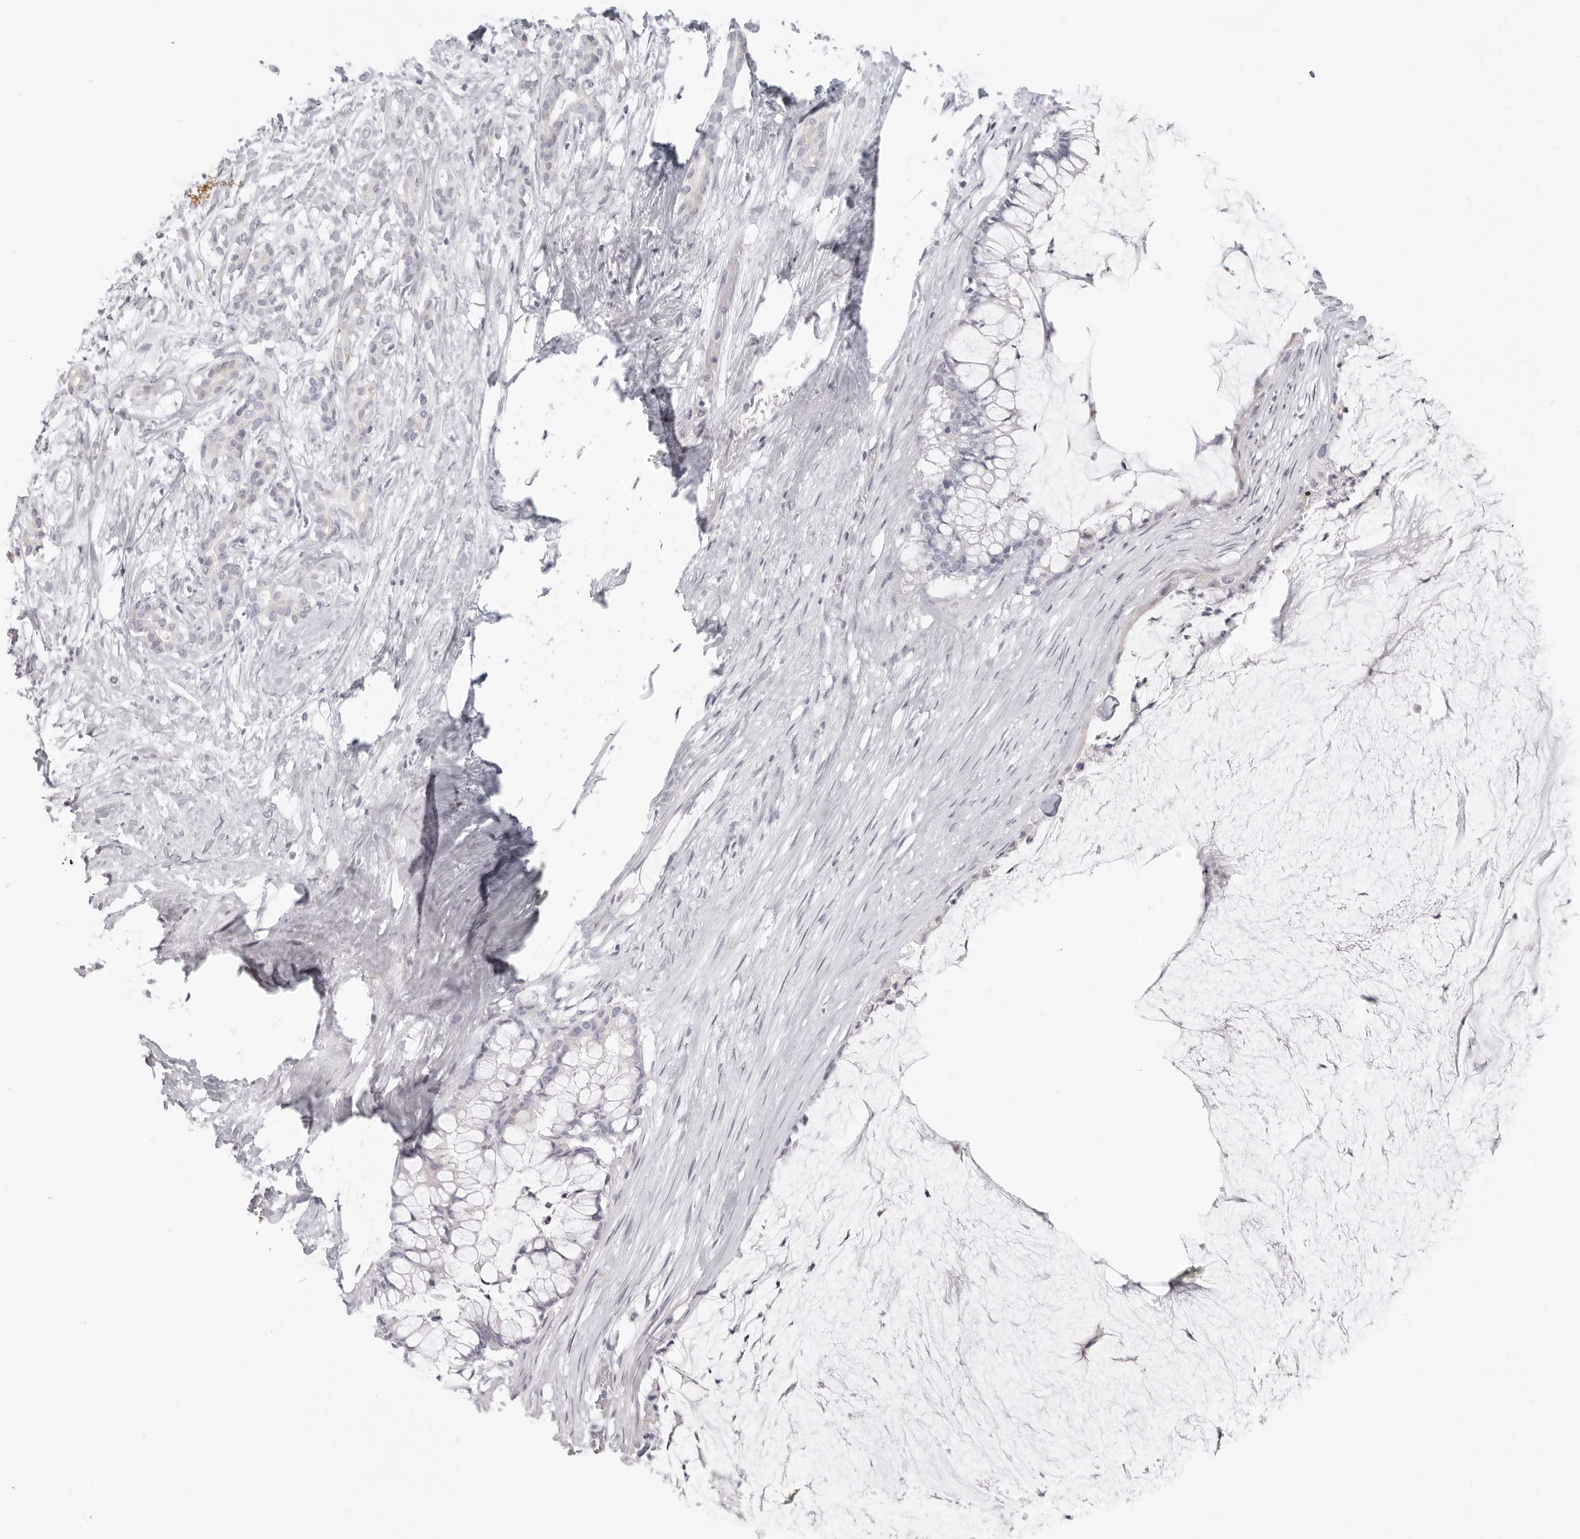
{"staining": {"intensity": "negative", "quantity": "none", "location": "none"}, "tissue": "pancreatic cancer", "cell_type": "Tumor cells", "image_type": "cancer", "snomed": [{"axis": "morphology", "description": "Adenocarcinoma, NOS"}, {"axis": "topography", "description": "Pancreas"}], "caption": "Pancreatic cancer (adenocarcinoma) was stained to show a protein in brown. There is no significant positivity in tumor cells. (DAB (3,3'-diaminobenzidine) immunohistochemistry, high magnification).", "gene": "RXFP1", "patient": {"sex": "male", "age": 41}}